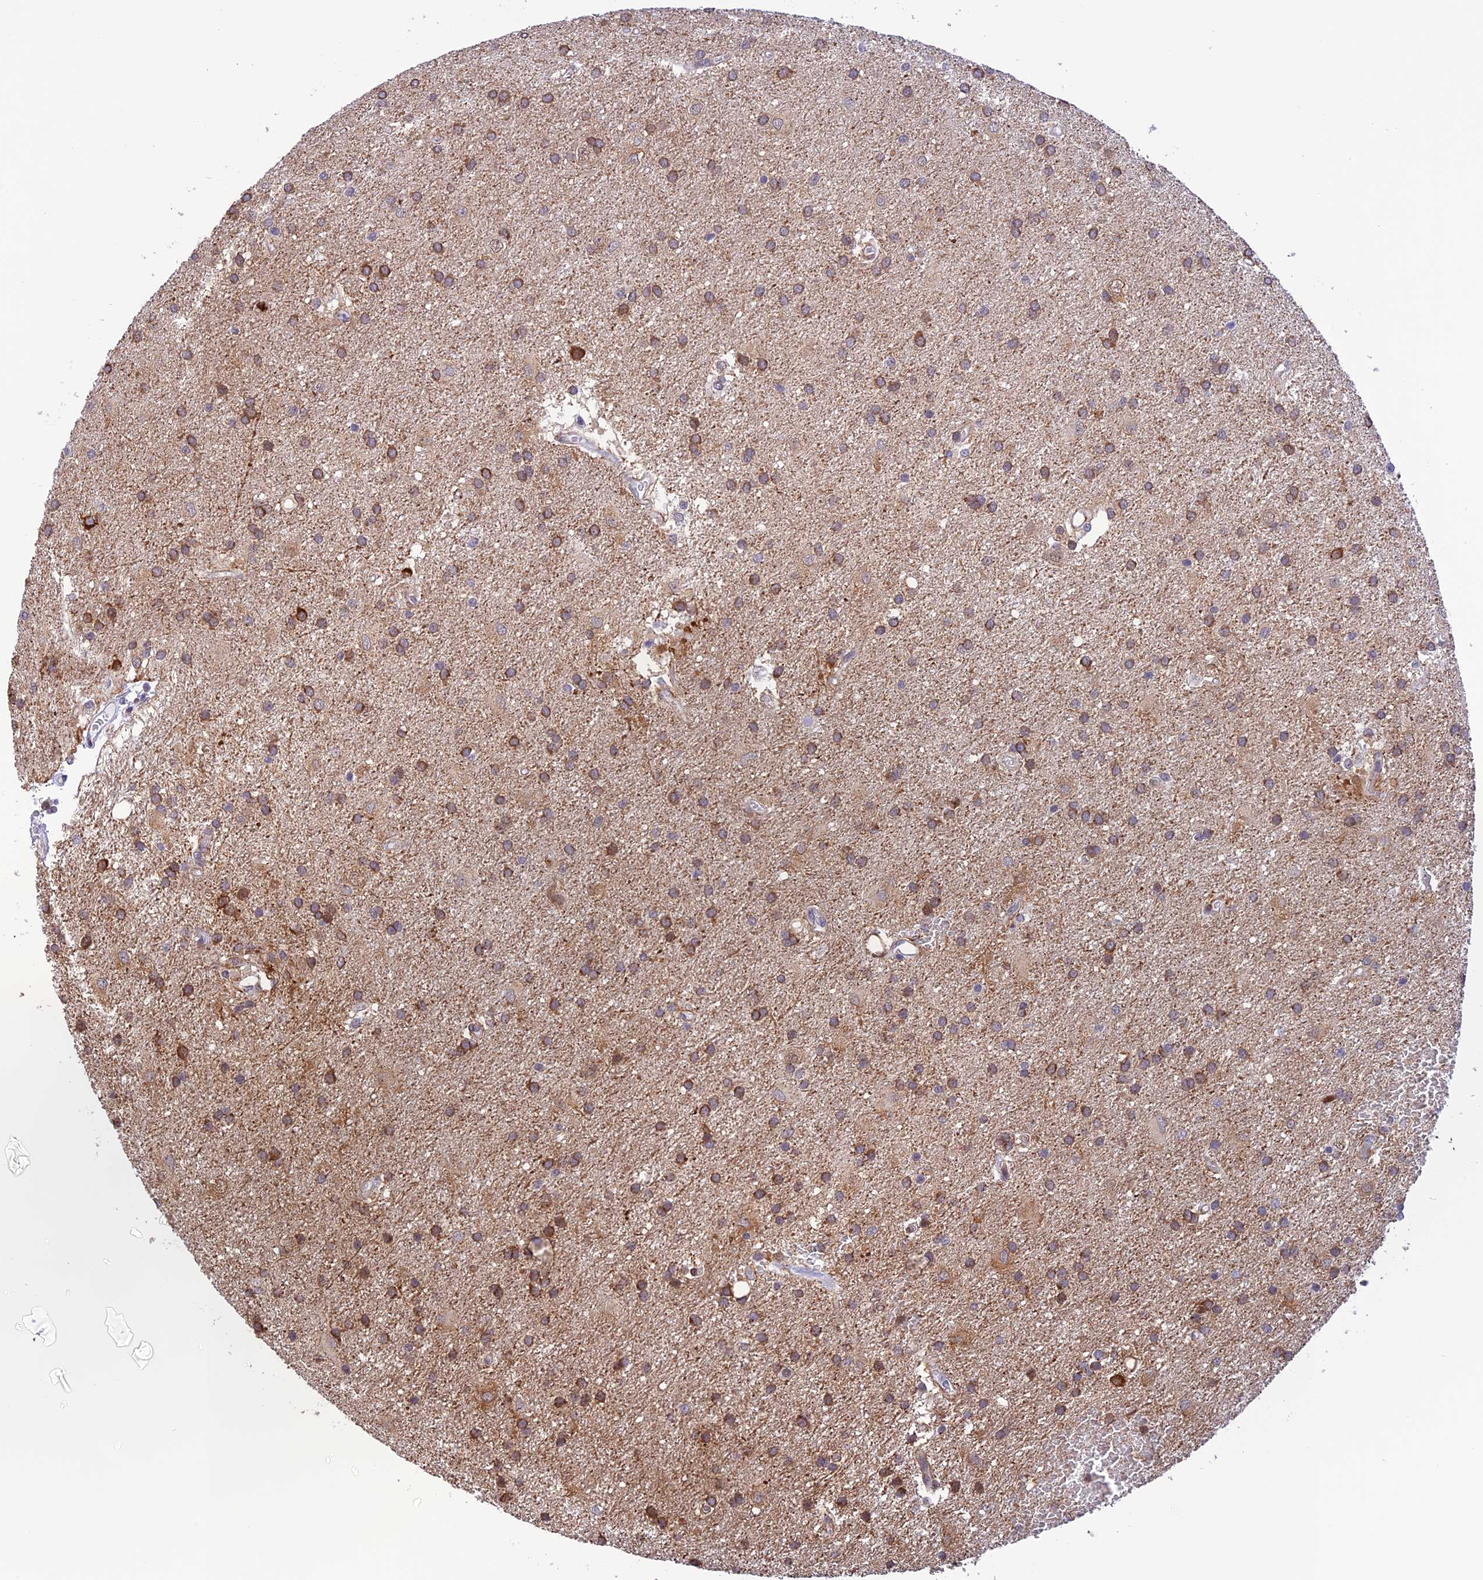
{"staining": {"intensity": "moderate", "quantity": "25%-75%", "location": "cytoplasmic/membranous"}, "tissue": "glioma", "cell_type": "Tumor cells", "image_type": "cancer", "snomed": [{"axis": "morphology", "description": "Glioma, malignant, Low grade"}, {"axis": "topography", "description": "Brain"}], "caption": "Glioma stained with IHC exhibits moderate cytoplasmic/membranous staining in about 25%-75% of tumor cells.", "gene": "WDR55", "patient": {"sex": "male", "age": 66}}